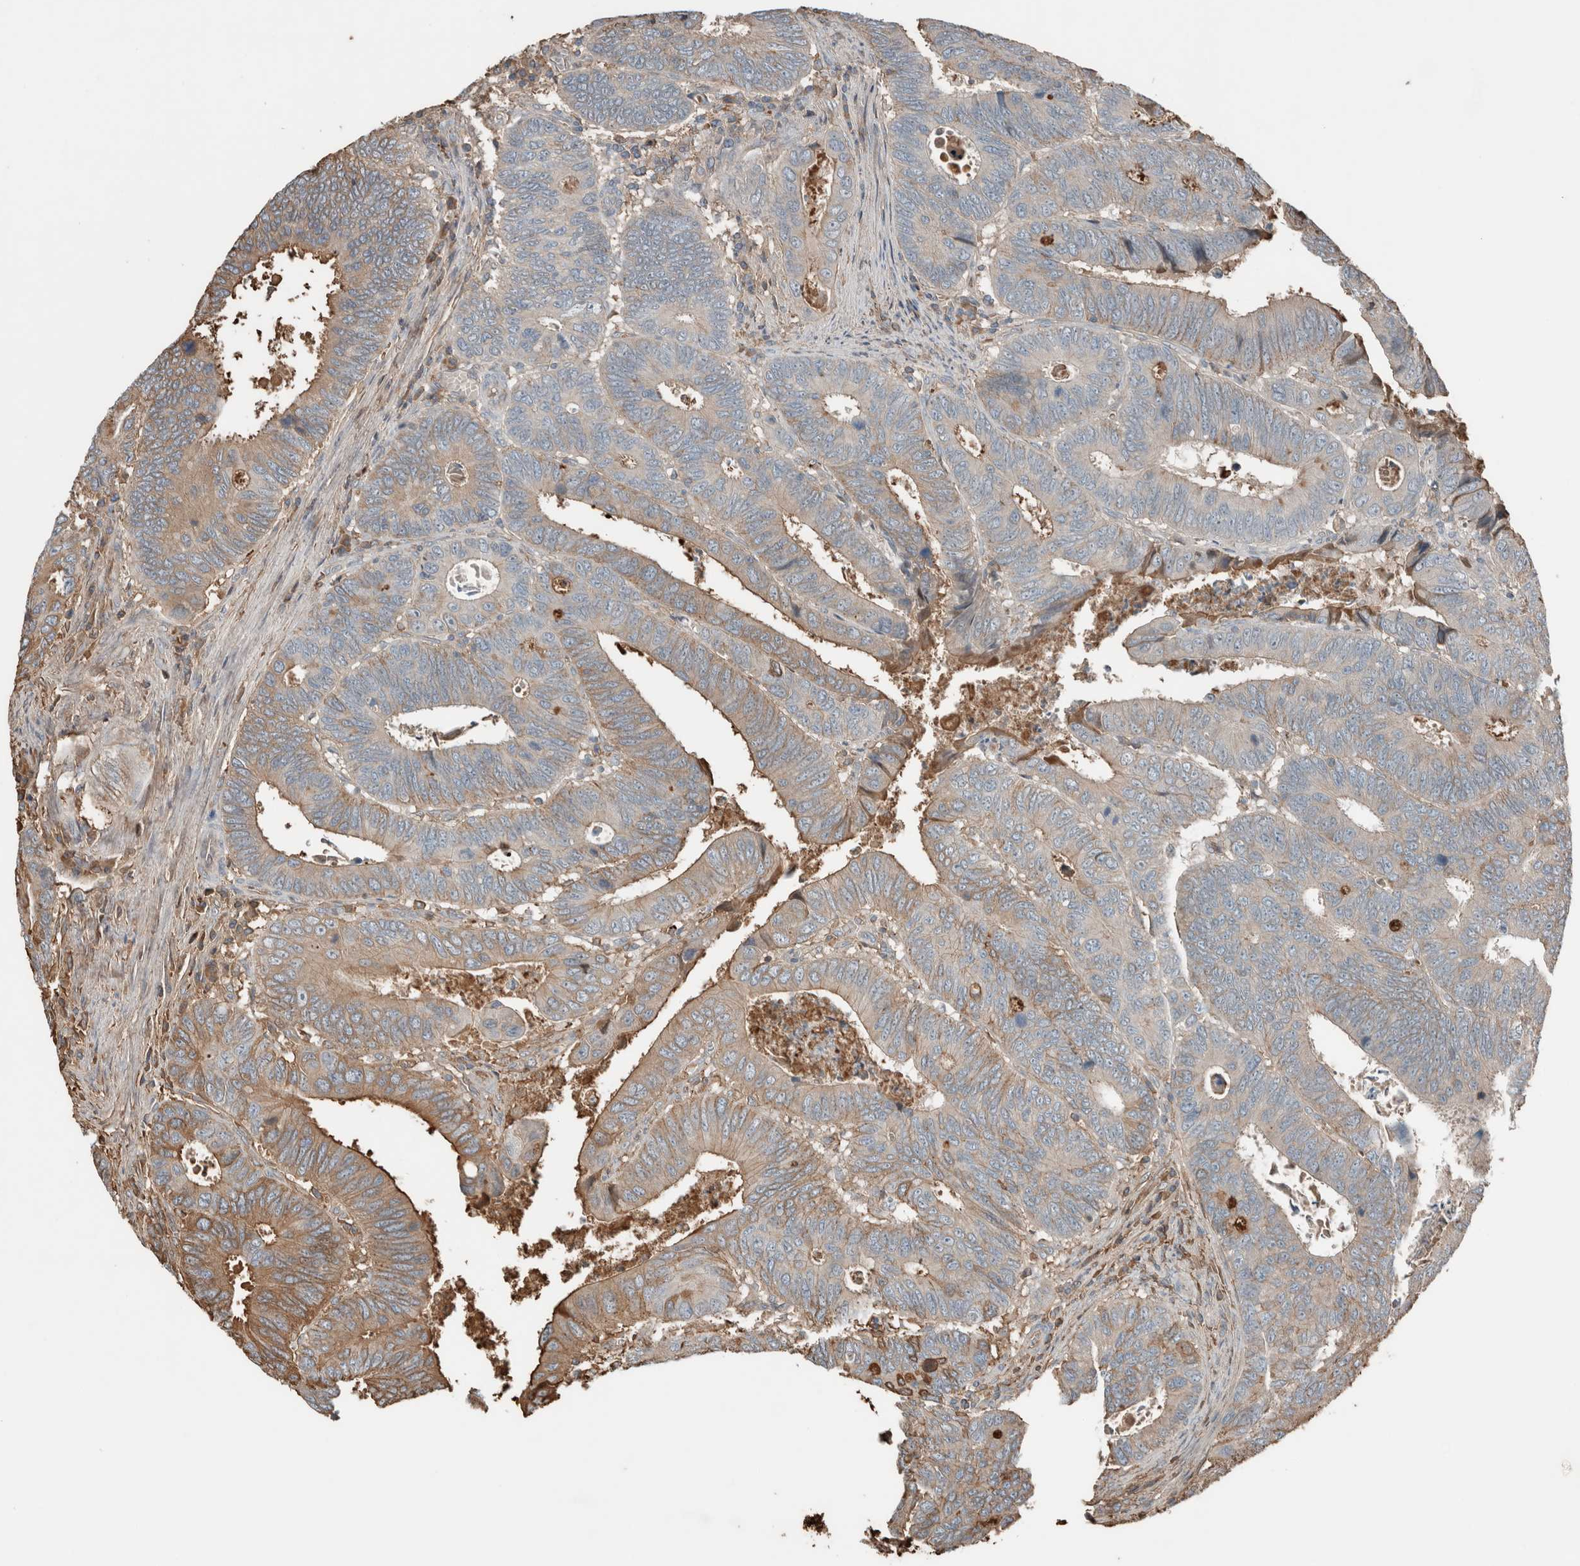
{"staining": {"intensity": "weak", "quantity": "25%-75%", "location": "cytoplasmic/membranous"}, "tissue": "colorectal cancer", "cell_type": "Tumor cells", "image_type": "cancer", "snomed": [{"axis": "morphology", "description": "Adenocarcinoma, NOS"}, {"axis": "topography", "description": "Colon"}], "caption": "Weak cytoplasmic/membranous expression for a protein is seen in about 25%-75% of tumor cells of adenocarcinoma (colorectal) using IHC.", "gene": "USP34", "patient": {"sex": "male", "age": 72}}